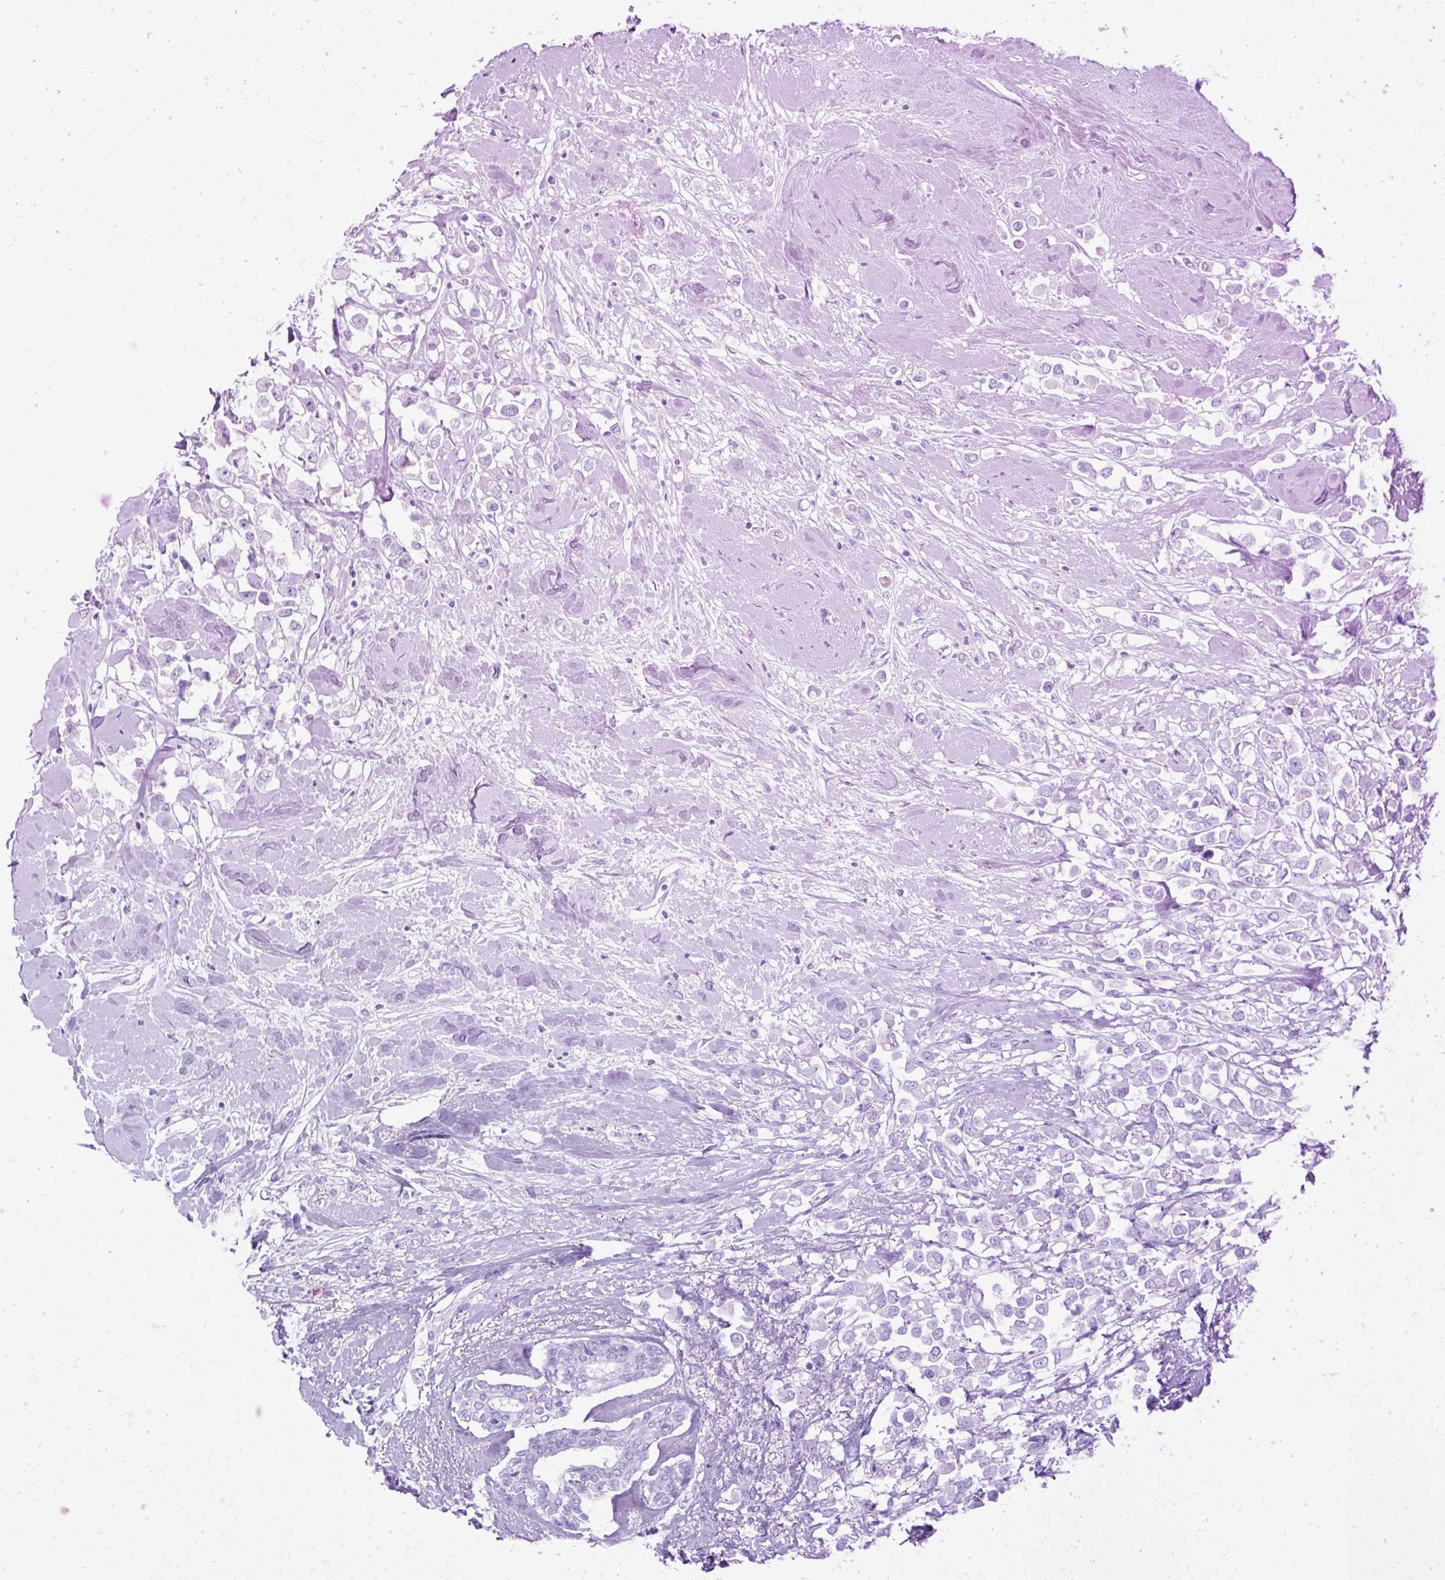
{"staining": {"intensity": "negative", "quantity": "none", "location": "none"}, "tissue": "breast cancer", "cell_type": "Tumor cells", "image_type": "cancer", "snomed": [{"axis": "morphology", "description": "Duct carcinoma"}, {"axis": "topography", "description": "Breast"}], "caption": "This is a photomicrograph of IHC staining of breast invasive ductal carcinoma, which shows no staining in tumor cells. Nuclei are stained in blue.", "gene": "HSD11B1", "patient": {"sex": "female", "age": 61}}